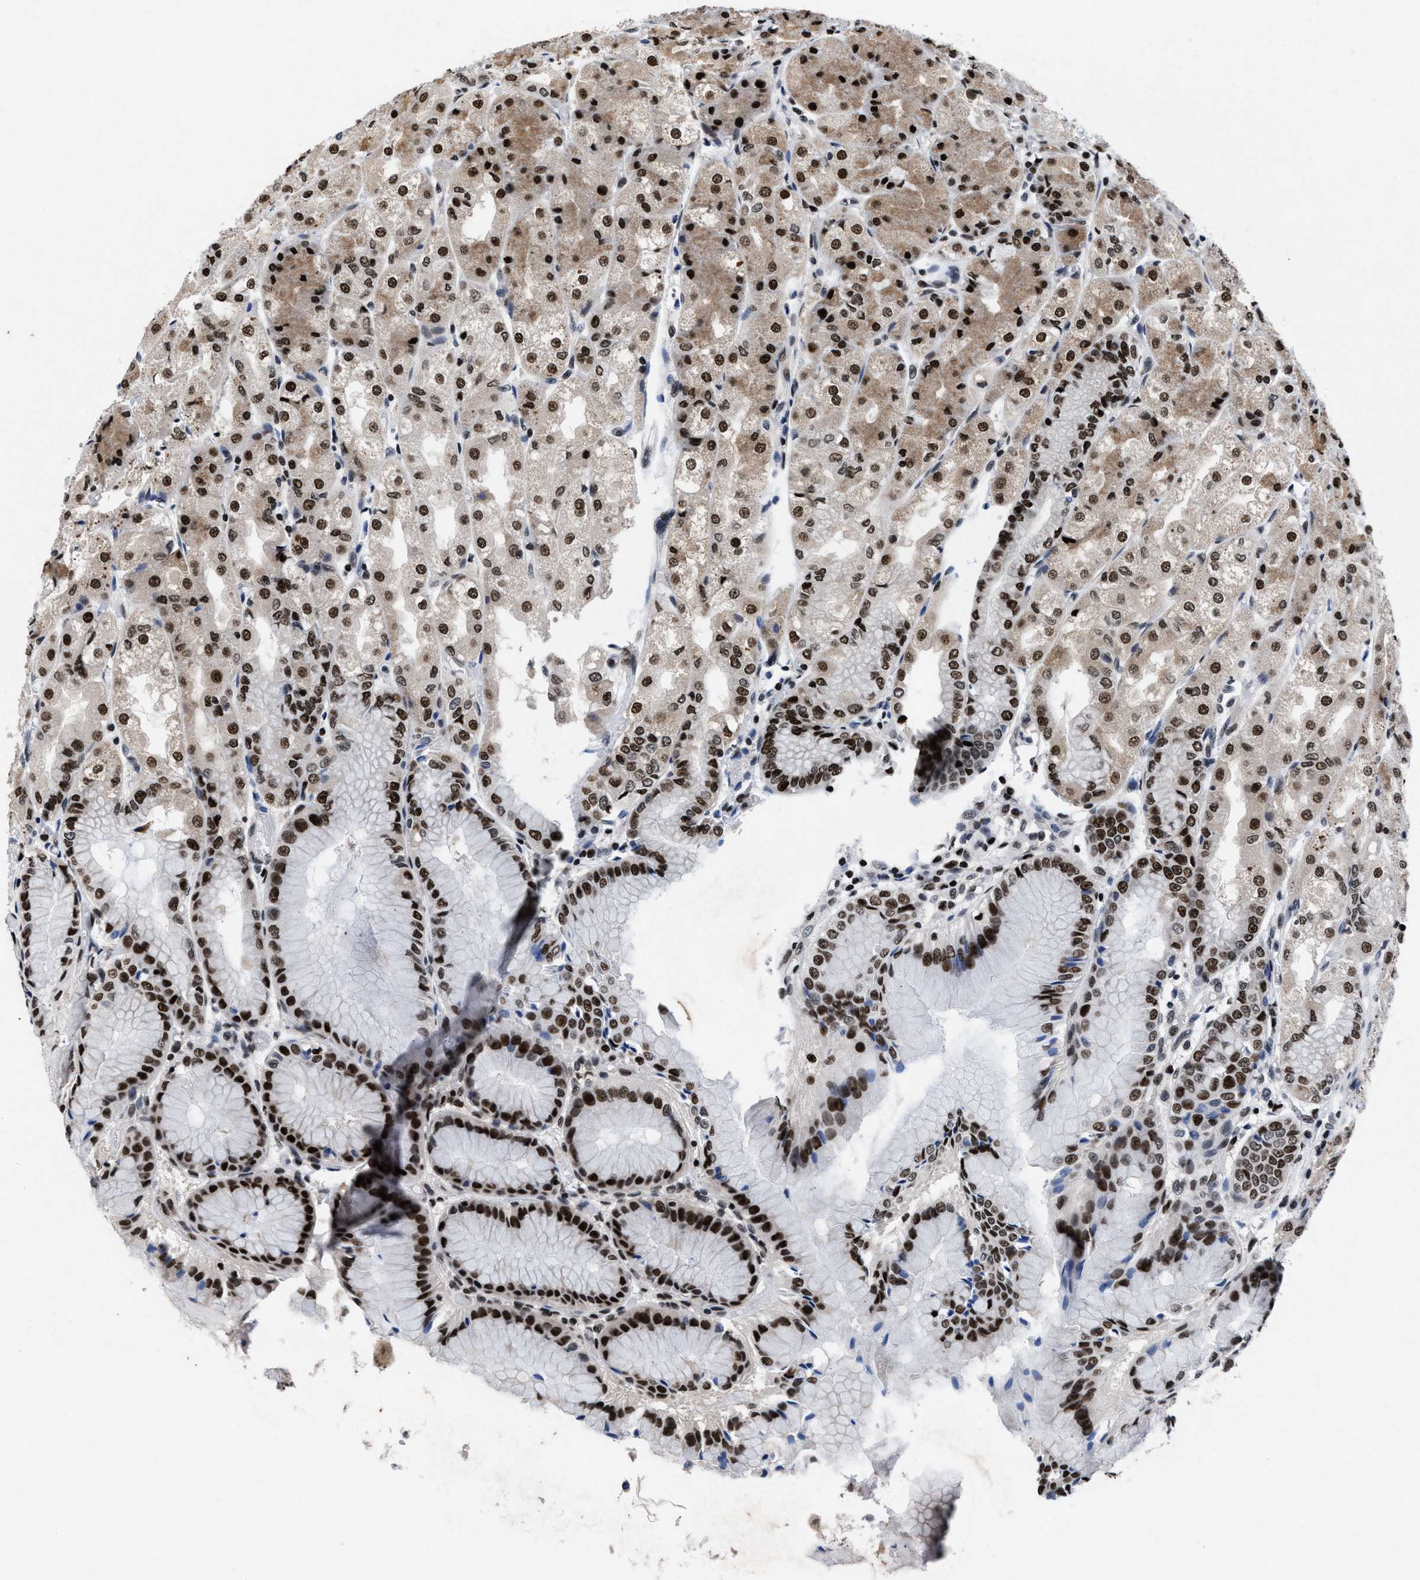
{"staining": {"intensity": "strong", "quantity": ">75%", "location": "cytoplasmic/membranous,nuclear"}, "tissue": "stomach", "cell_type": "Glandular cells", "image_type": "normal", "snomed": [{"axis": "morphology", "description": "Normal tissue, NOS"}, {"axis": "topography", "description": "Stomach, upper"}], "caption": "The histopathology image reveals a brown stain indicating the presence of a protein in the cytoplasmic/membranous,nuclear of glandular cells in stomach.", "gene": "WDR81", "patient": {"sex": "male", "age": 72}}